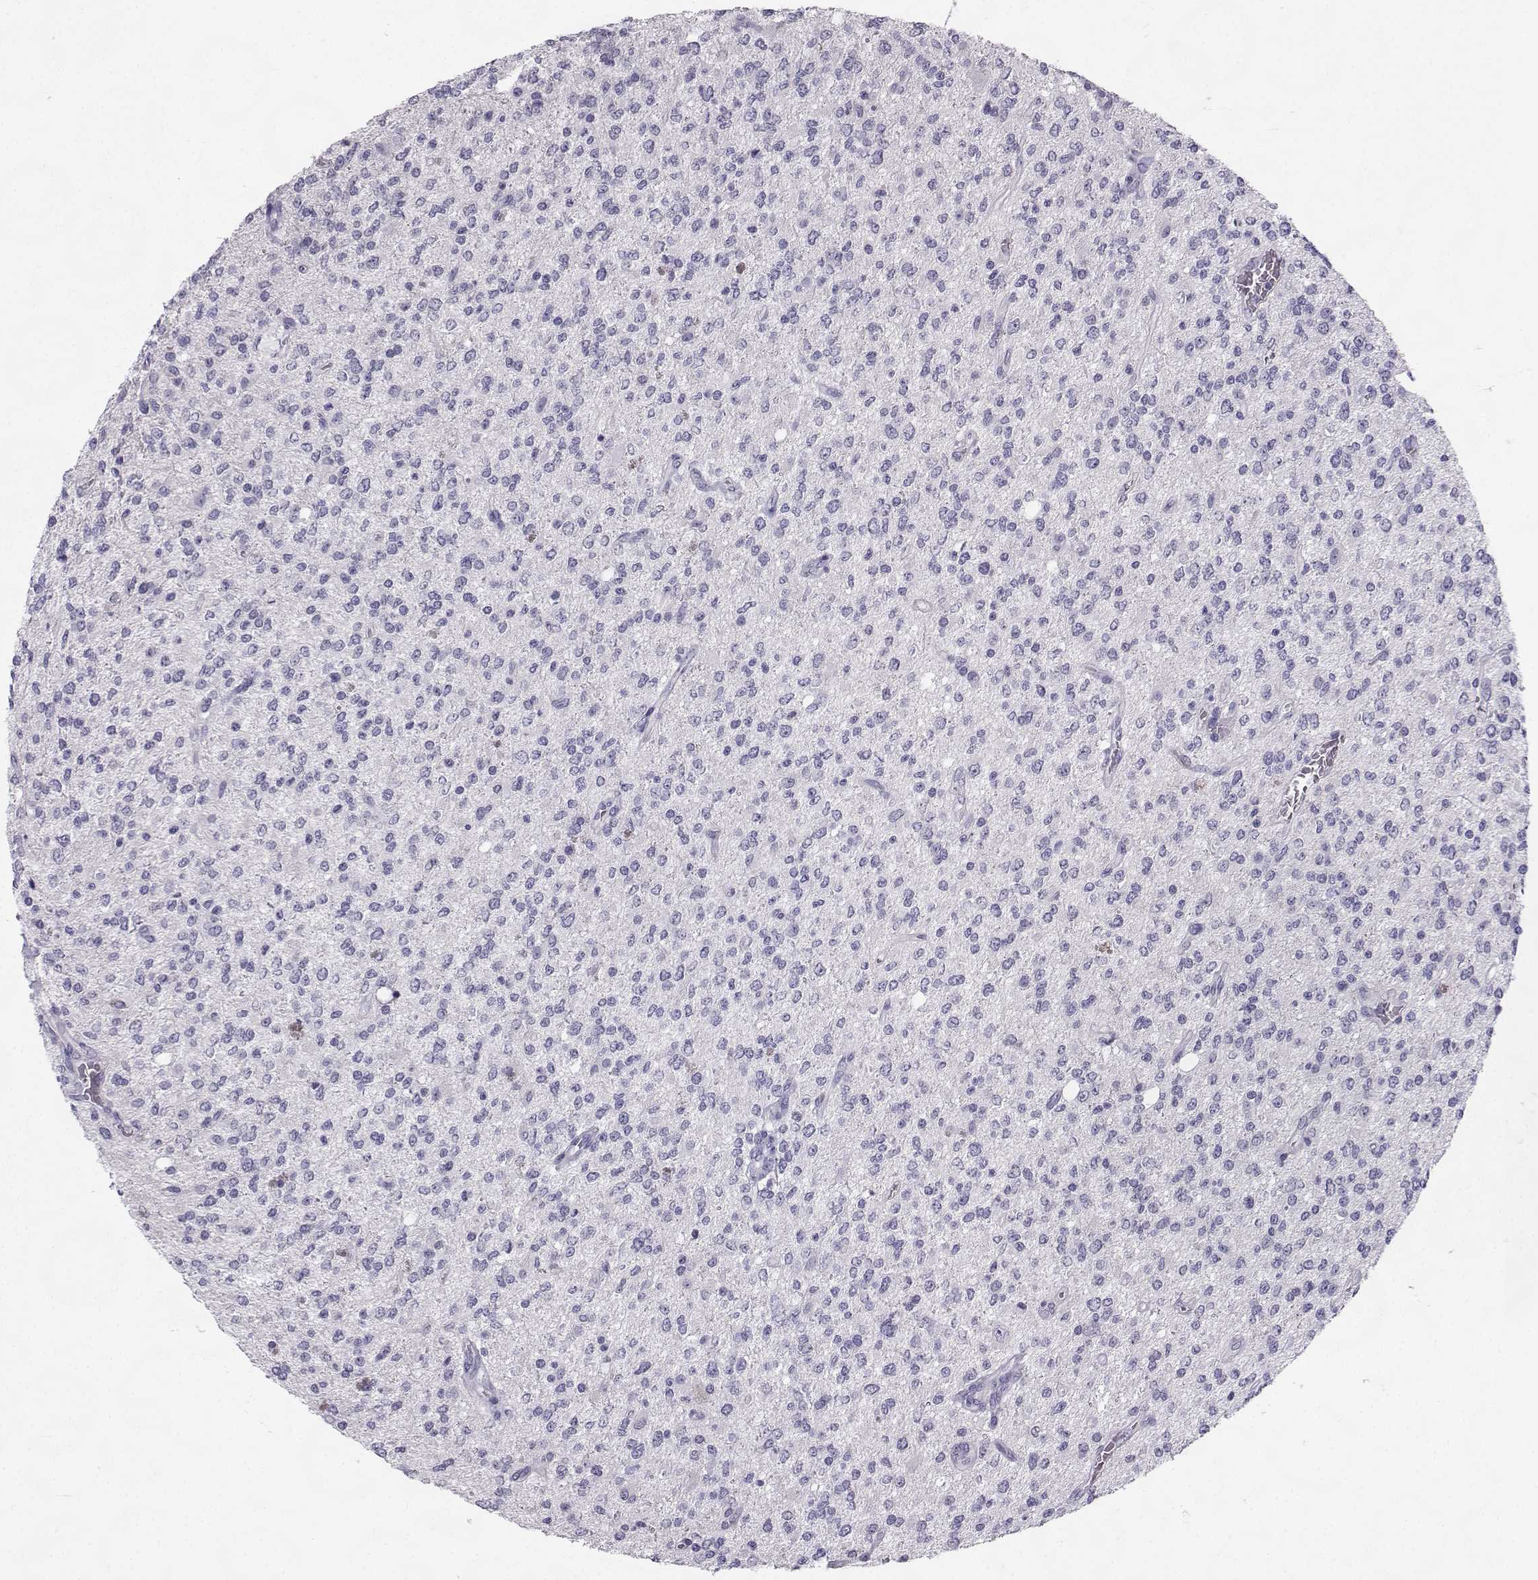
{"staining": {"intensity": "negative", "quantity": "none", "location": "none"}, "tissue": "glioma", "cell_type": "Tumor cells", "image_type": "cancer", "snomed": [{"axis": "morphology", "description": "Glioma, malignant, Low grade"}, {"axis": "topography", "description": "Brain"}], "caption": "Immunohistochemistry of human low-grade glioma (malignant) exhibits no positivity in tumor cells.", "gene": "SYCE1", "patient": {"sex": "male", "age": 67}}